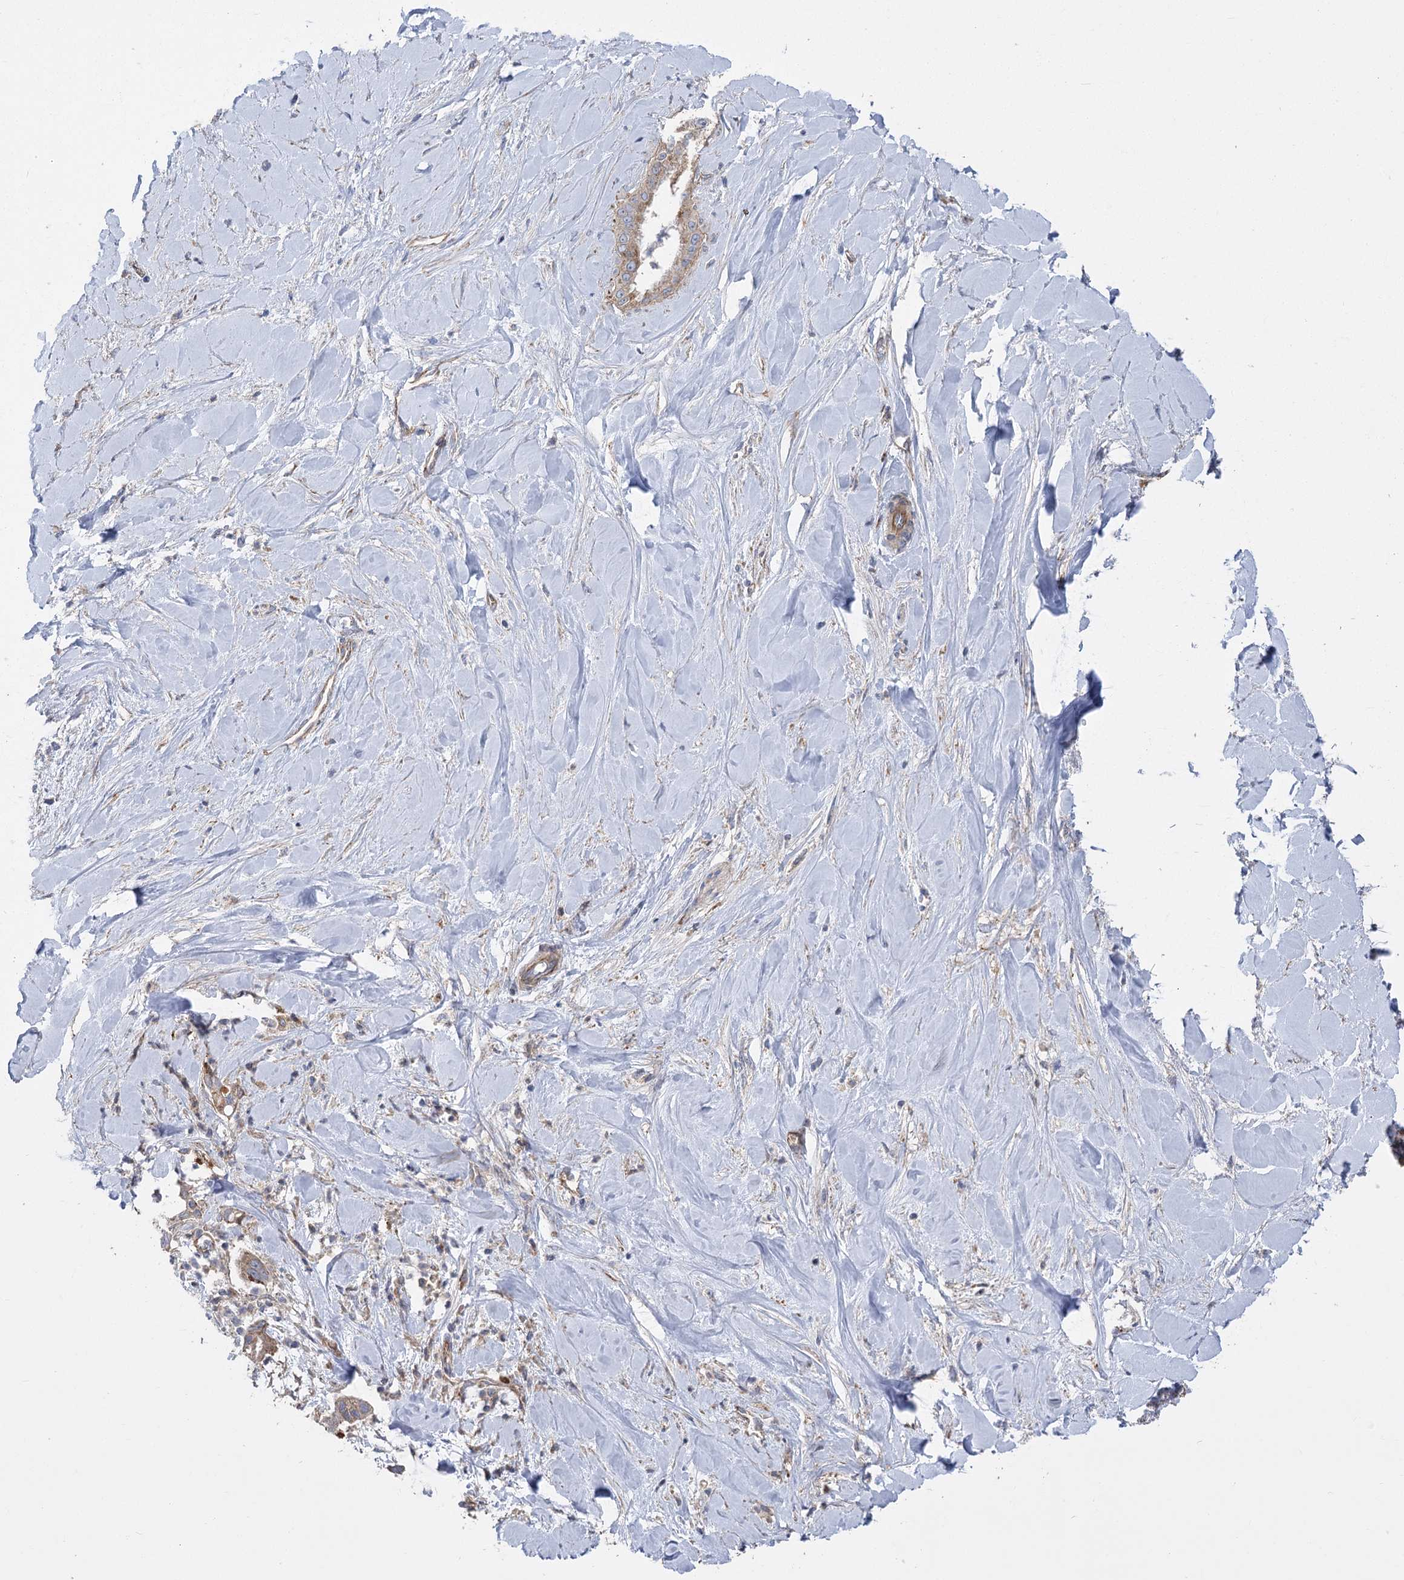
{"staining": {"intensity": "weak", "quantity": ">75%", "location": "cytoplasmic/membranous"}, "tissue": "liver cancer", "cell_type": "Tumor cells", "image_type": "cancer", "snomed": [{"axis": "morphology", "description": "Cholangiocarcinoma"}, {"axis": "topography", "description": "Liver"}], "caption": "Protein expression analysis of liver cholangiocarcinoma shows weak cytoplasmic/membranous staining in approximately >75% of tumor cells.", "gene": "RMDN2", "patient": {"sex": "female", "age": 54}}